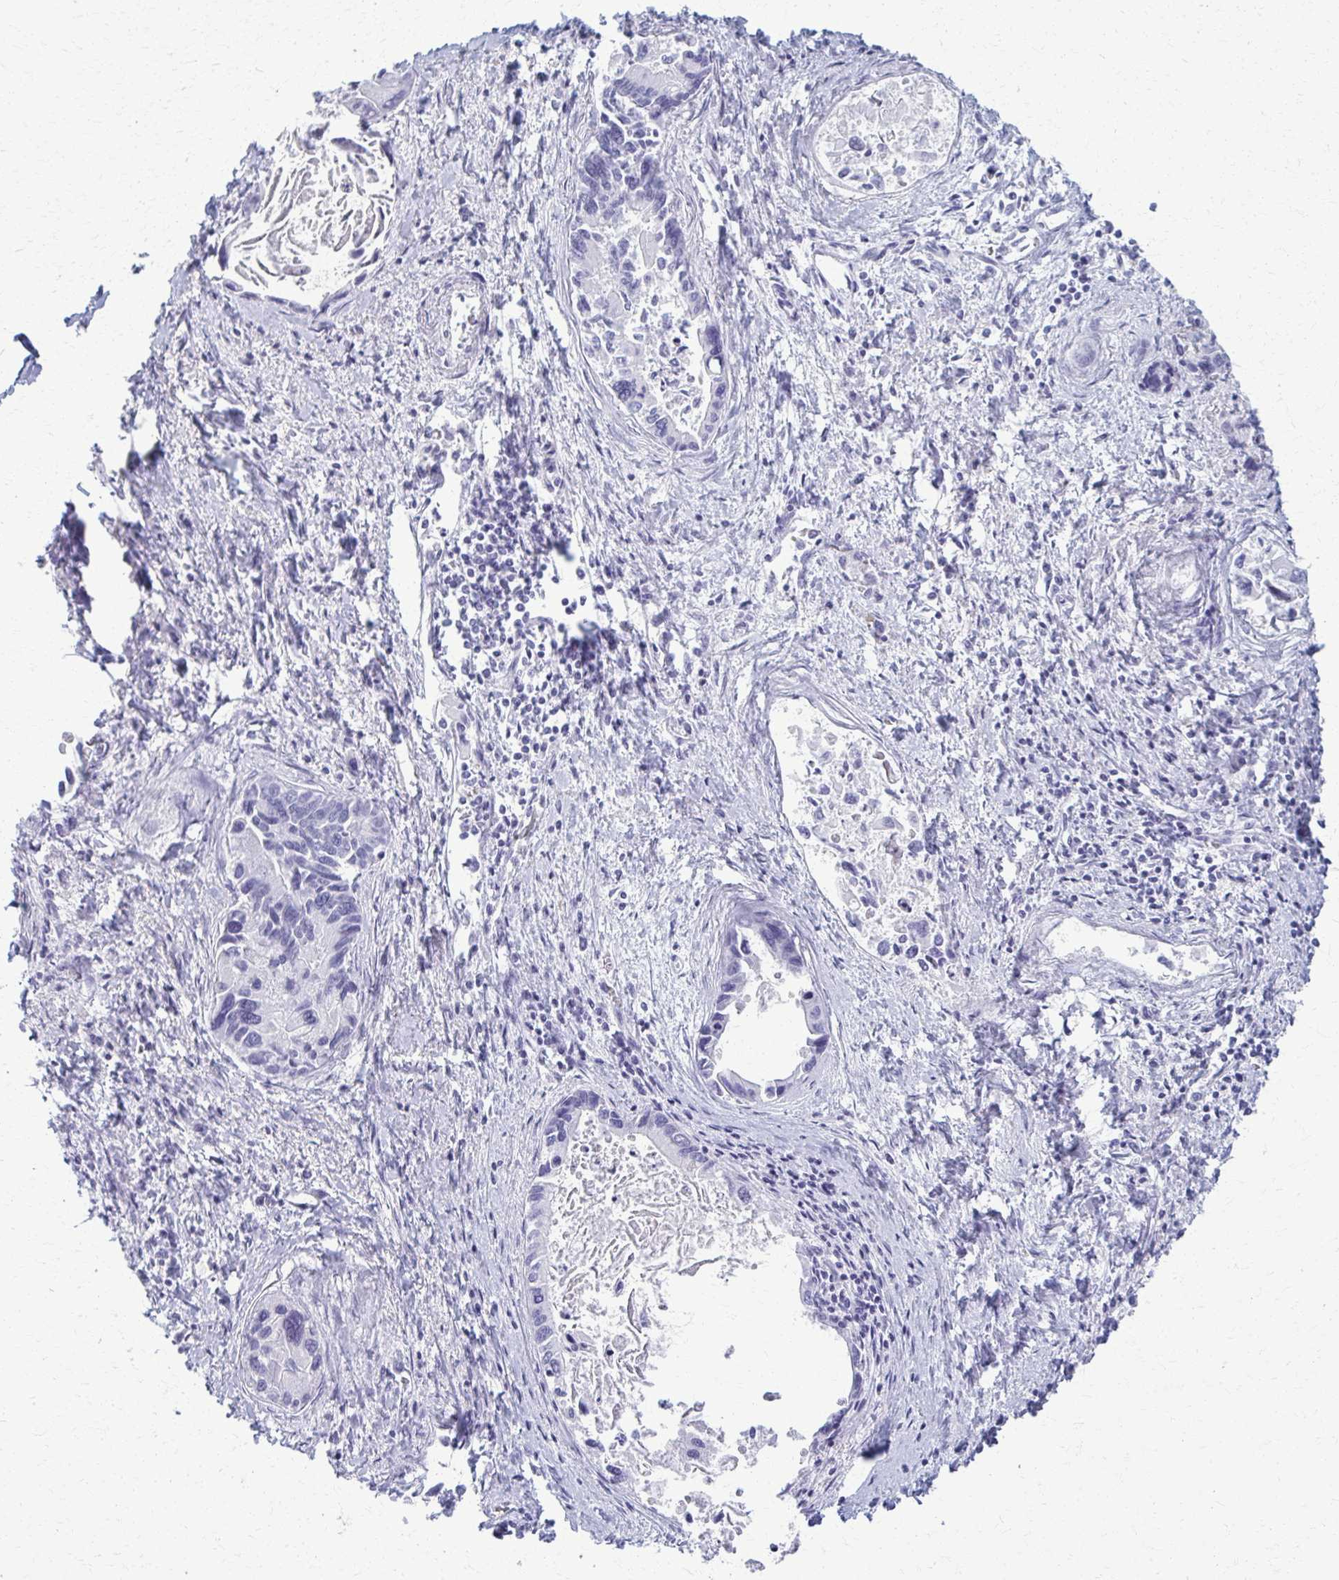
{"staining": {"intensity": "negative", "quantity": "none", "location": "none"}, "tissue": "liver cancer", "cell_type": "Tumor cells", "image_type": "cancer", "snomed": [{"axis": "morphology", "description": "Cholangiocarcinoma"}, {"axis": "topography", "description": "Liver"}], "caption": "This is a image of immunohistochemistry (IHC) staining of liver cancer, which shows no staining in tumor cells. The staining is performed using DAB (3,3'-diaminobenzidine) brown chromogen with nuclei counter-stained in using hematoxylin.", "gene": "ACSM2B", "patient": {"sex": "male", "age": 66}}